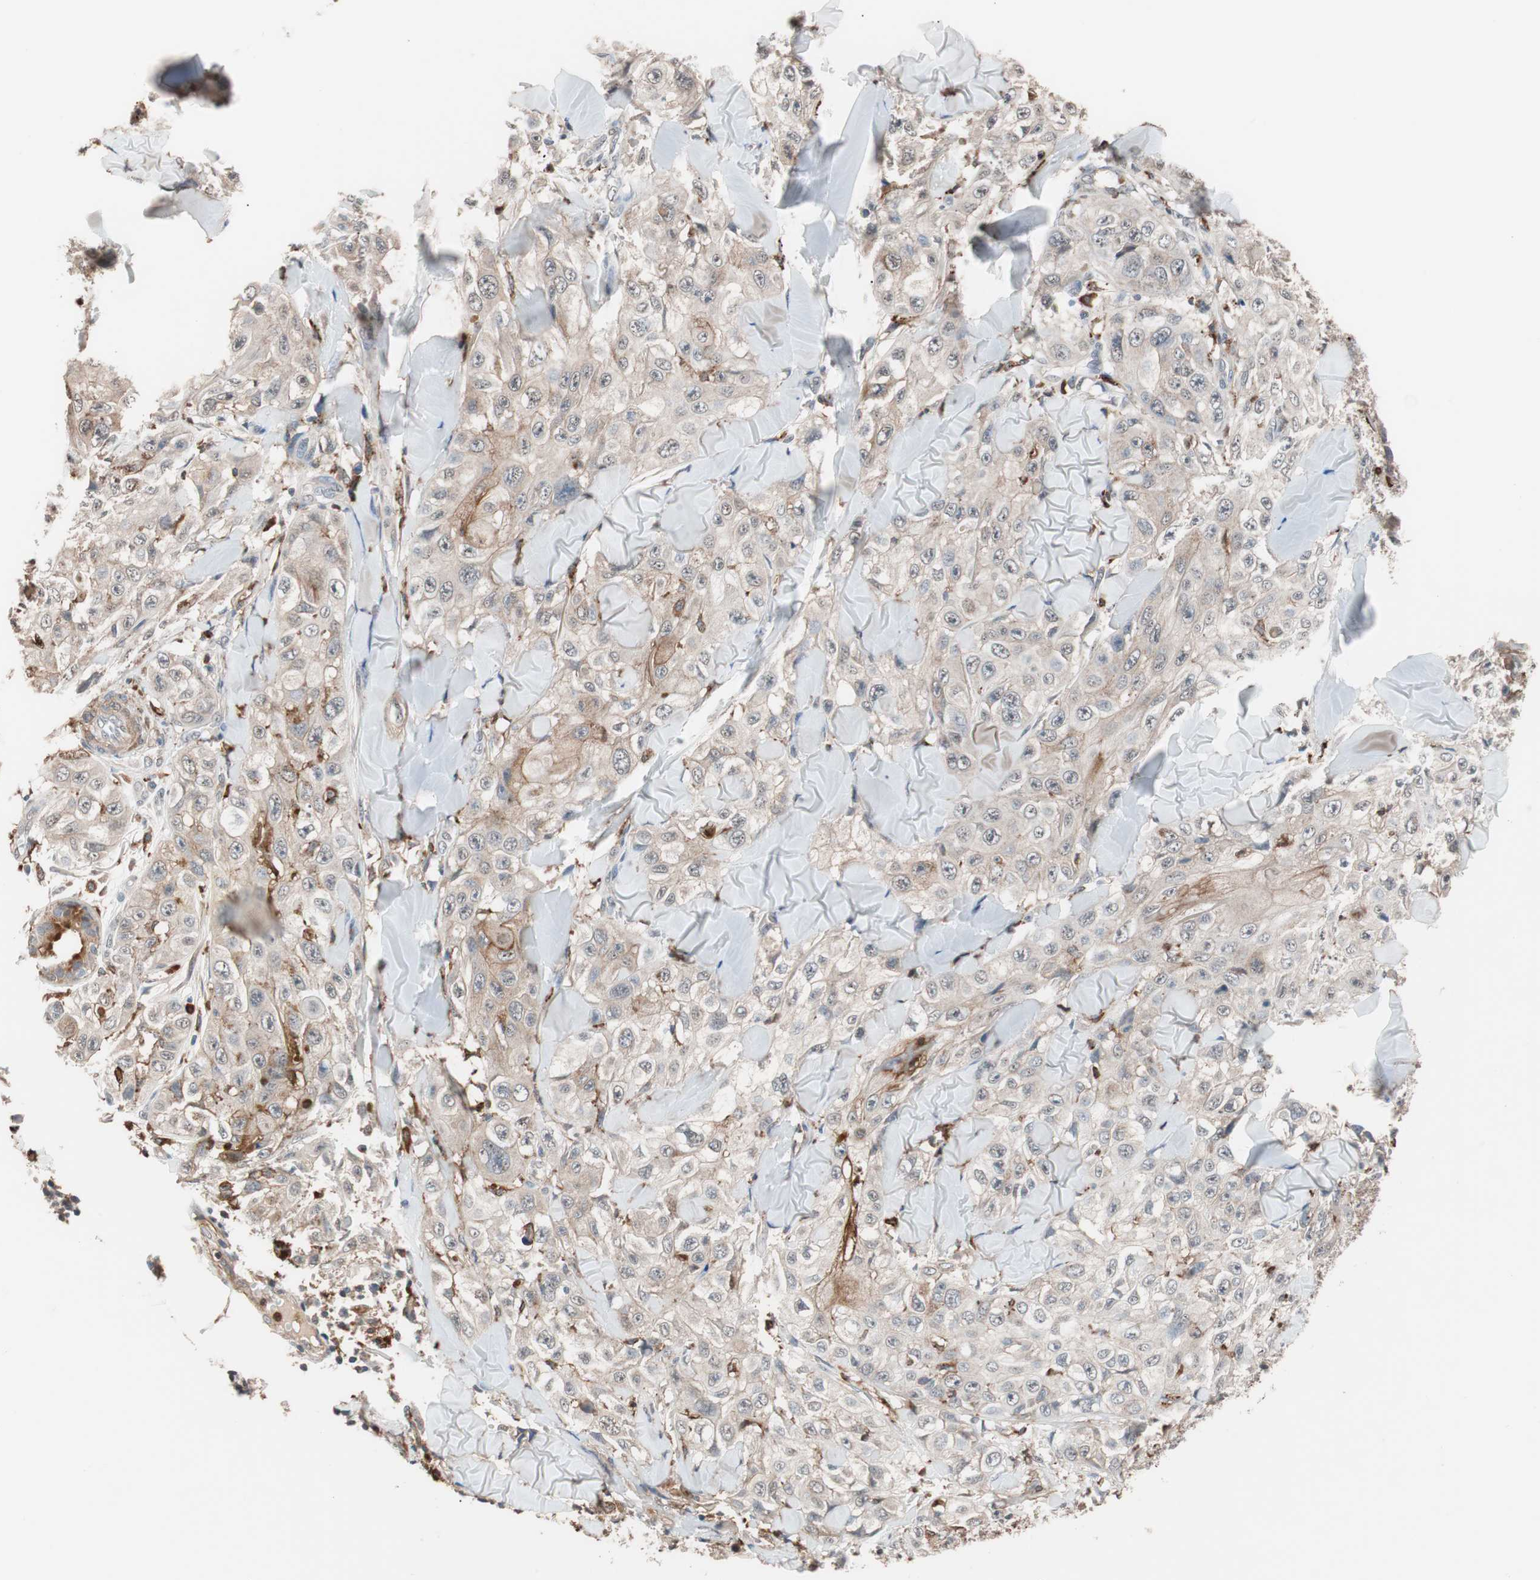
{"staining": {"intensity": "weak", "quantity": "<25%", "location": "cytoplasmic/membranous"}, "tissue": "skin cancer", "cell_type": "Tumor cells", "image_type": "cancer", "snomed": [{"axis": "morphology", "description": "Squamous cell carcinoma, NOS"}, {"axis": "topography", "description": "Skin"}], "caption": "Immunohistochemistry (IHC) photomicrograph of neoplastic tissue: human skin cancer (squamous cell carcinoma) stained with DAB (3,3'-diaminobenzidine) displays no significant protein expression in tumor cells.", "gene": "LITAF", "patient": {"sex": "male", "age": 86}}